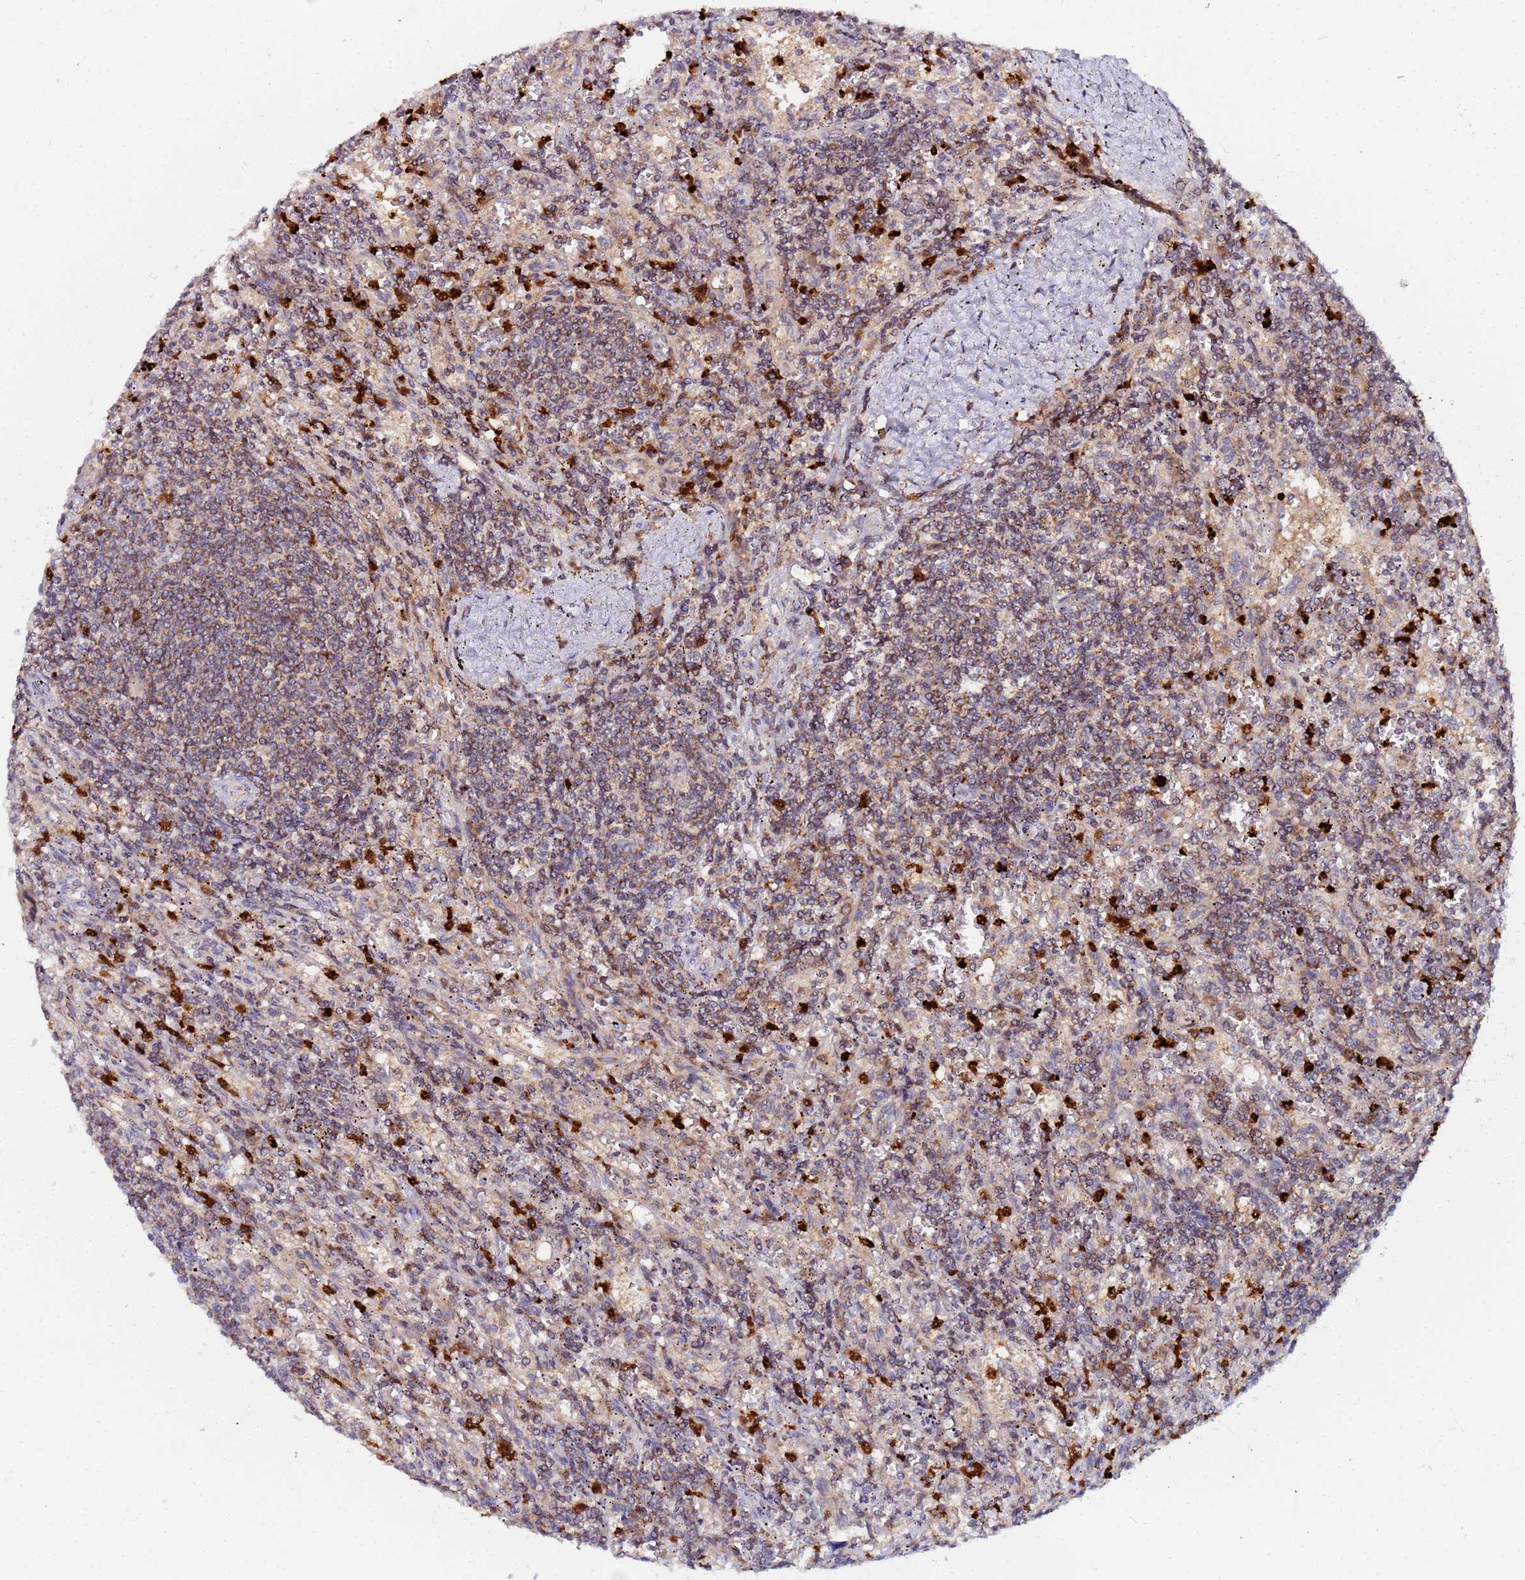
{"staining": {"intensity": "weak", "quantity": ">75%", "location": "cytoplasmic/membranous"}, "tissue": "lymphoma", "cell_type": "Tumor cells", "image_type": "cancer", "snomed": [{"axis": "morphology", "description": "Malignant lymphoma, non-Hodgkin's type, Low grade"}, {"axis": "topography", "description": "Spleen"}], "caption": "The histopathology image exhibits immunohistochemical staining of lymphoma. There is weak cytoplasmic/membranous positivity is present in approximately >75% of tumor cells. (Brightfield microscopy of DAB IHC at high magnification).", "gene": "CCDC127", "patient": {"sex": "male", "age": 76}}